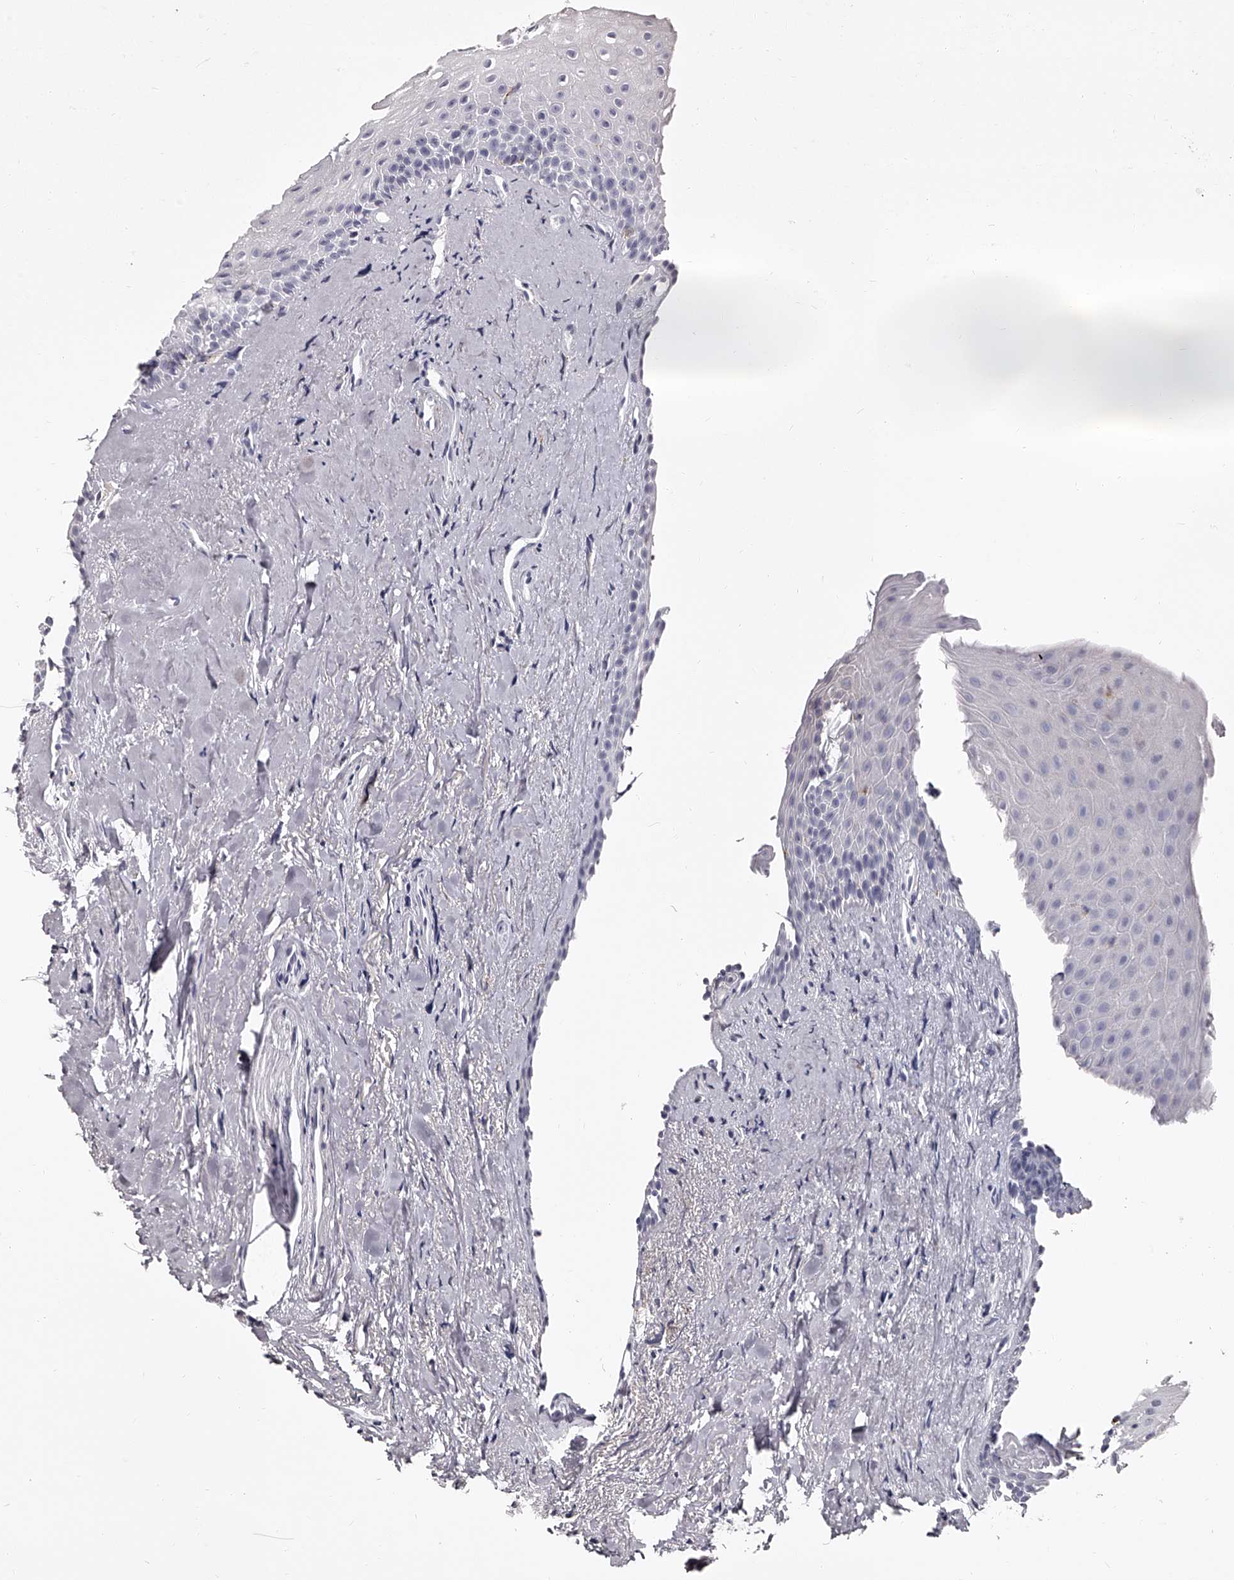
{"staining": {"intensity": "negative", "quantity": "none", "location": "none"}, "tissue": "oral mucosa", "cell_type": "Squamous epithelial cells", "image_type": "normal", "snomed": [{"axis": "morphology", "description": "Normal tissue, NOS"}, {"axis": "topography", "description": "Oral tissue"}], "caption": "Immunohistochemical staining of normal human oral mucosa displays no significant staining in squamous epithelial cells. (DAB immunohistochemistry (IHC) visualized using brightfield microscopy, high magnification).", "gene": "PACSIN1", "patient": {"sex": "female", "age": 63}}